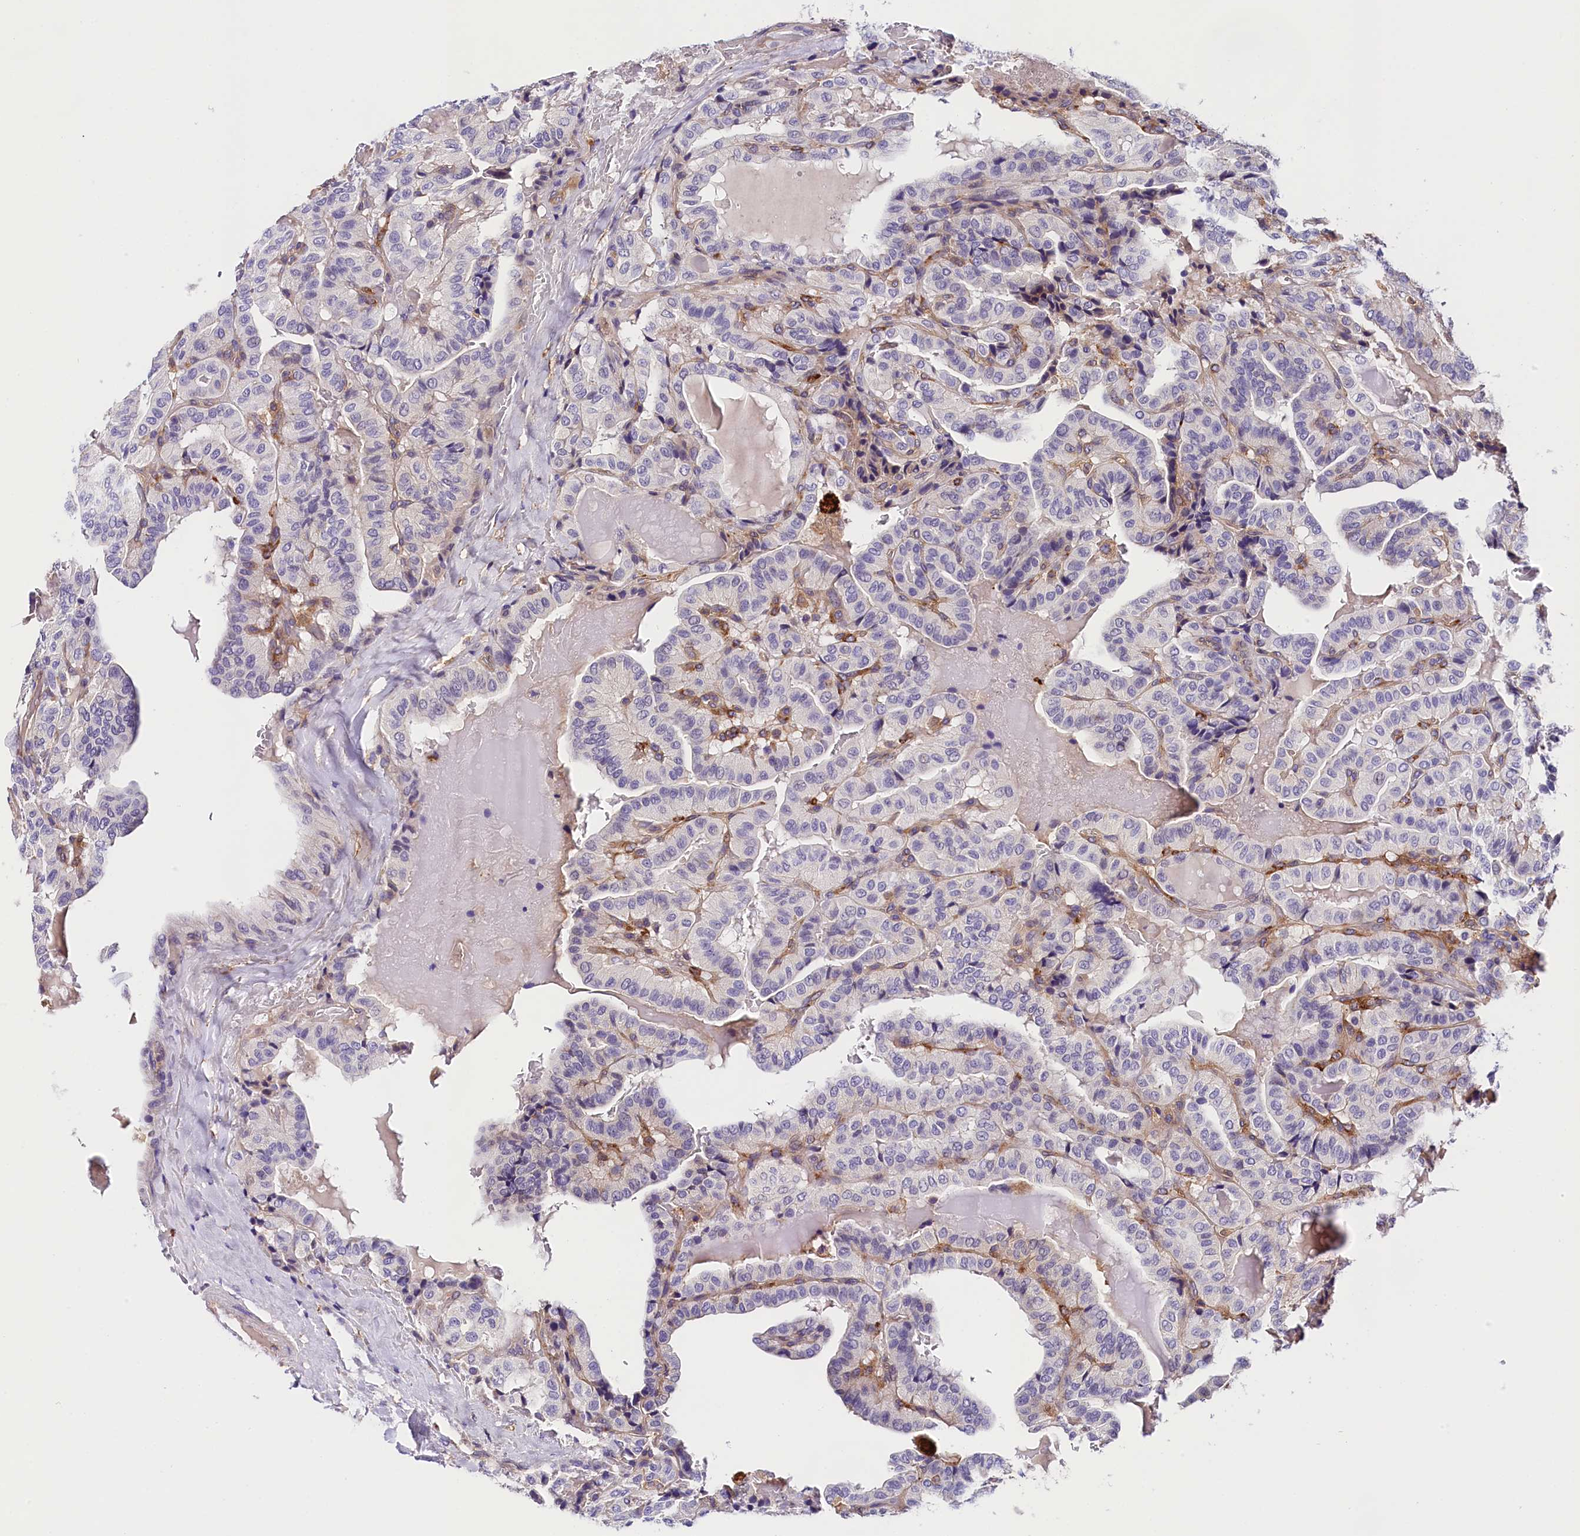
{"staining": {"intensity": "negative", "quantity": "none", "location": "none"}, "tissue": "thyroid cancer", "cell_type": "Tumor cells", "image_type": "cancer", "snomed": [{"axis": "morphology", "description": "Papillary adenocarcinoma, NOS"}, {"axis": "topography", "description": "Thyroid gland"}], "caption": "Immunohistochemistry of thyroid cancer reveals no positivity in tumor cells.", "gene": "OAS3", "patient": {"sex": "male", "age": 77}}